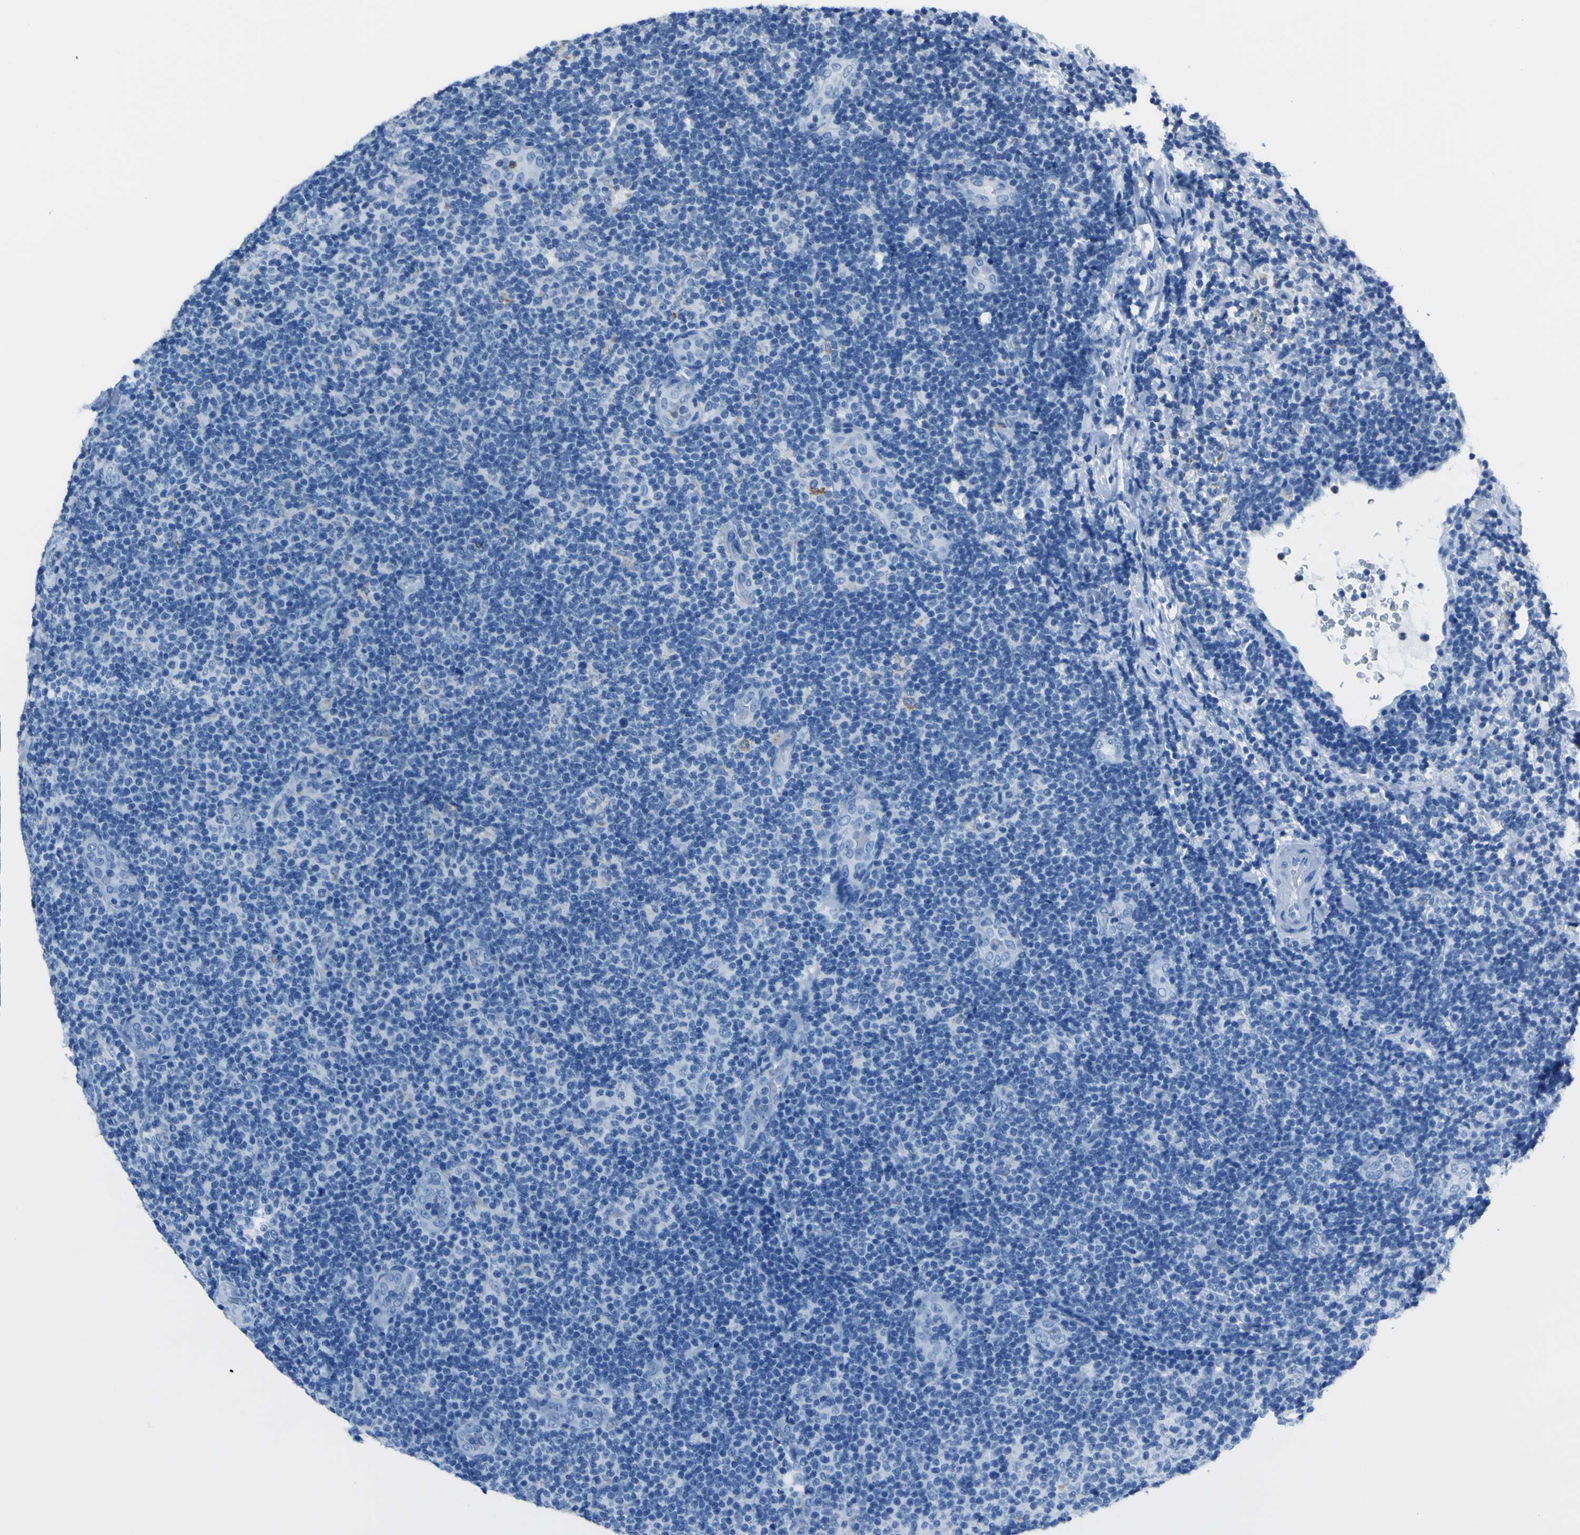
{"staining": {"intensity": "negative", "quantity": "none", "location": "none"}, "tissue": "lymphoma", "cell_type": "Tumor cells", "image_type": "cancer", "snomed": [{"axis": "morphology", "description": "Malignant lymphoma, non-Hodgkin's type, Low grade"}, {"axis": "topography", "description": "Lymph node"}], "caption": "Malignant lymphoma, non-Hodgkin's type (low-grade) was stained to show a protein in brown. There is no significant positivity in tumor cells.", "gene": "ACSL1", "patient": {"sex": "male", "age": 83}}